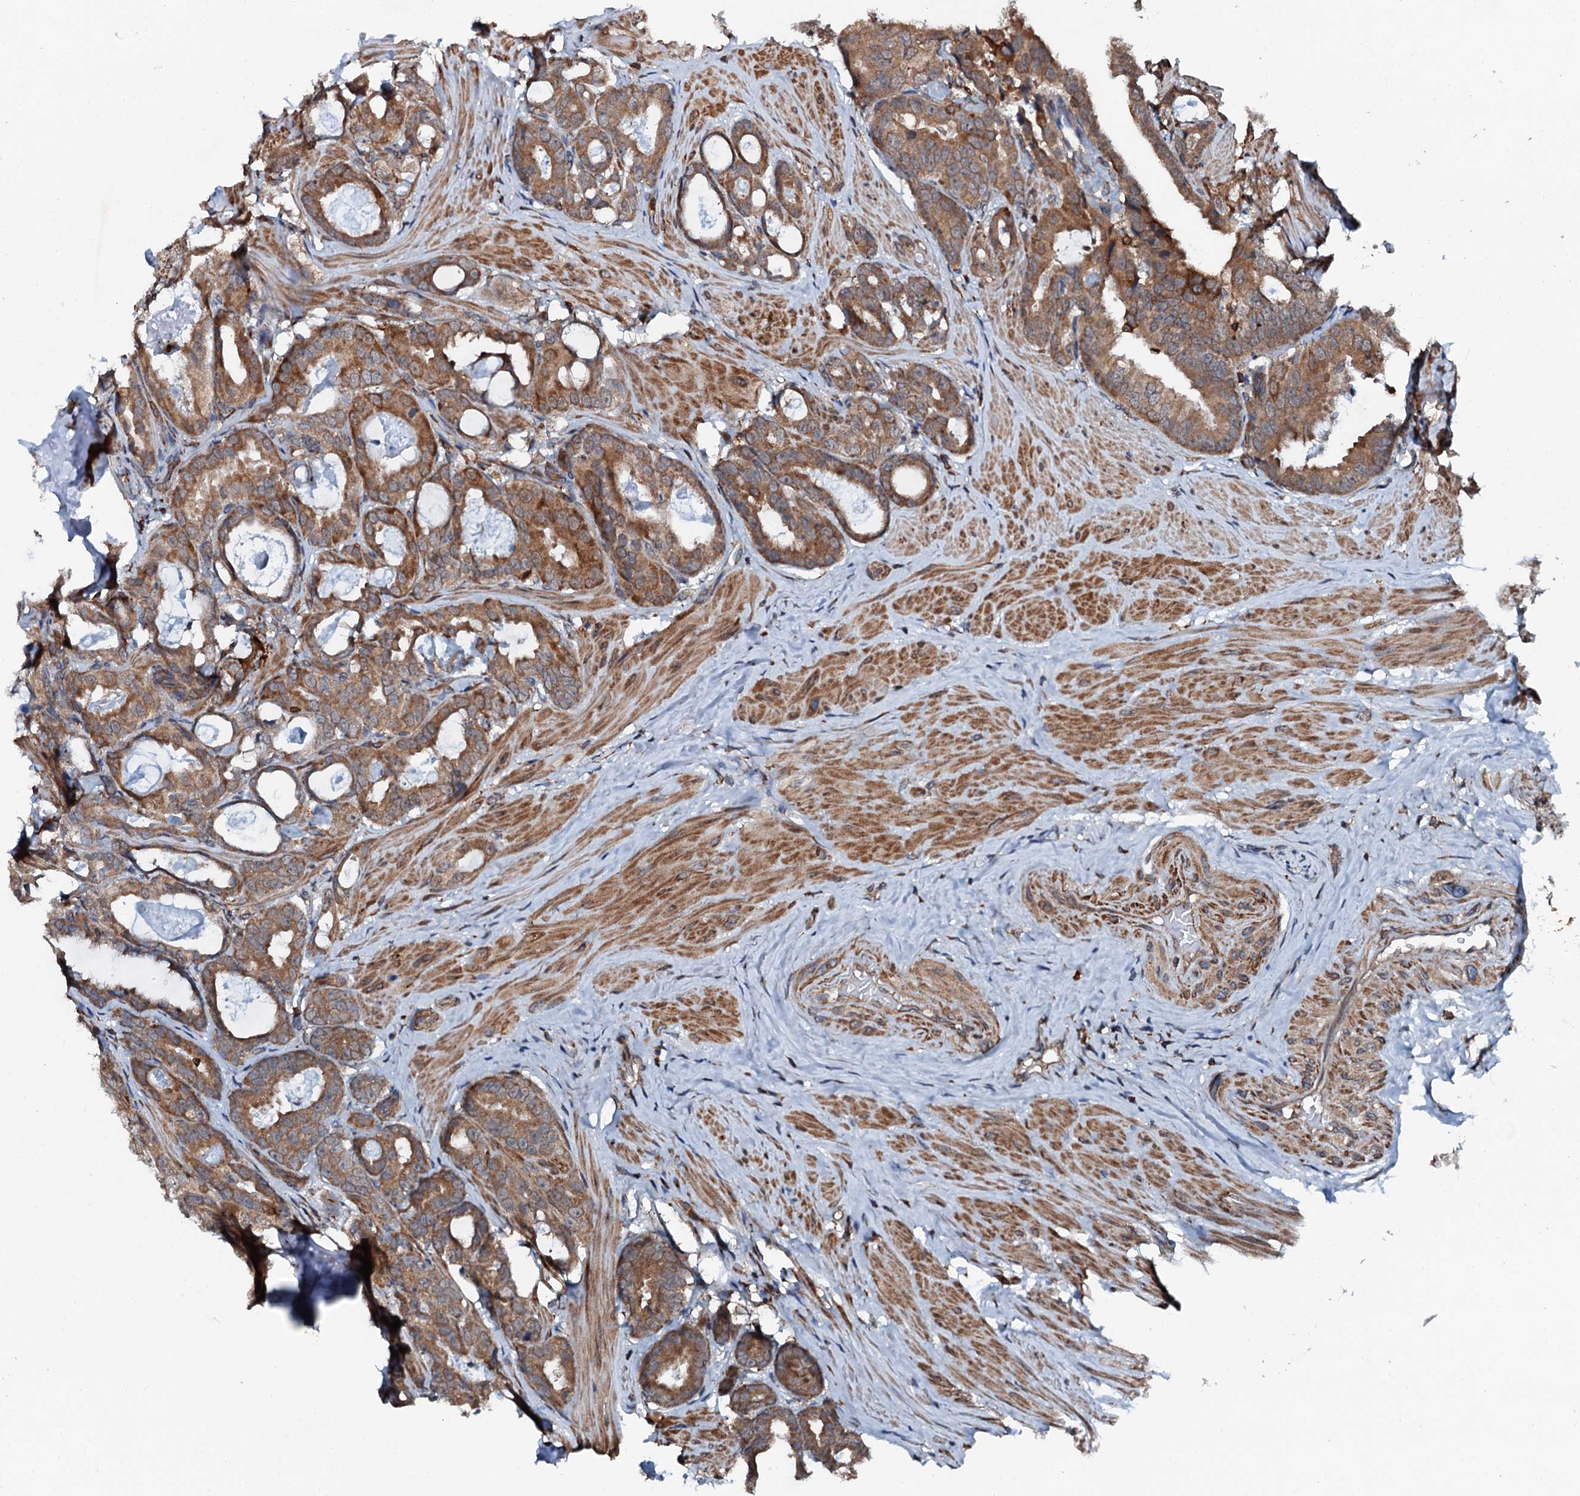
{"staining": {"intensity": "moderate", "quantity": ">75%", "location": "cytoplasmic/membranous"}, "tissue": "prostate cancer", "cell_type": "Tumor cells", "image_type": "cancer", "snomed": [{"axis": "morphology", "description": "Adenocarcinoma, Low grade"}, {"axis": "topography", "description": "Prostate"}], "caption": "Immunohistochemistry (IHC) histopathology image of neoplastic tissue: adenocarcinoma (low-grade) (prostate) stained using IHC exhibits medium levels of moderate protein expression localized specifically in the cytoplasmic/membranous of tumor cells, appearing as a cytoplasmic/membranous brown color.", "gene": "EDC4", "patient": {"sex": "male", "age": 71}}